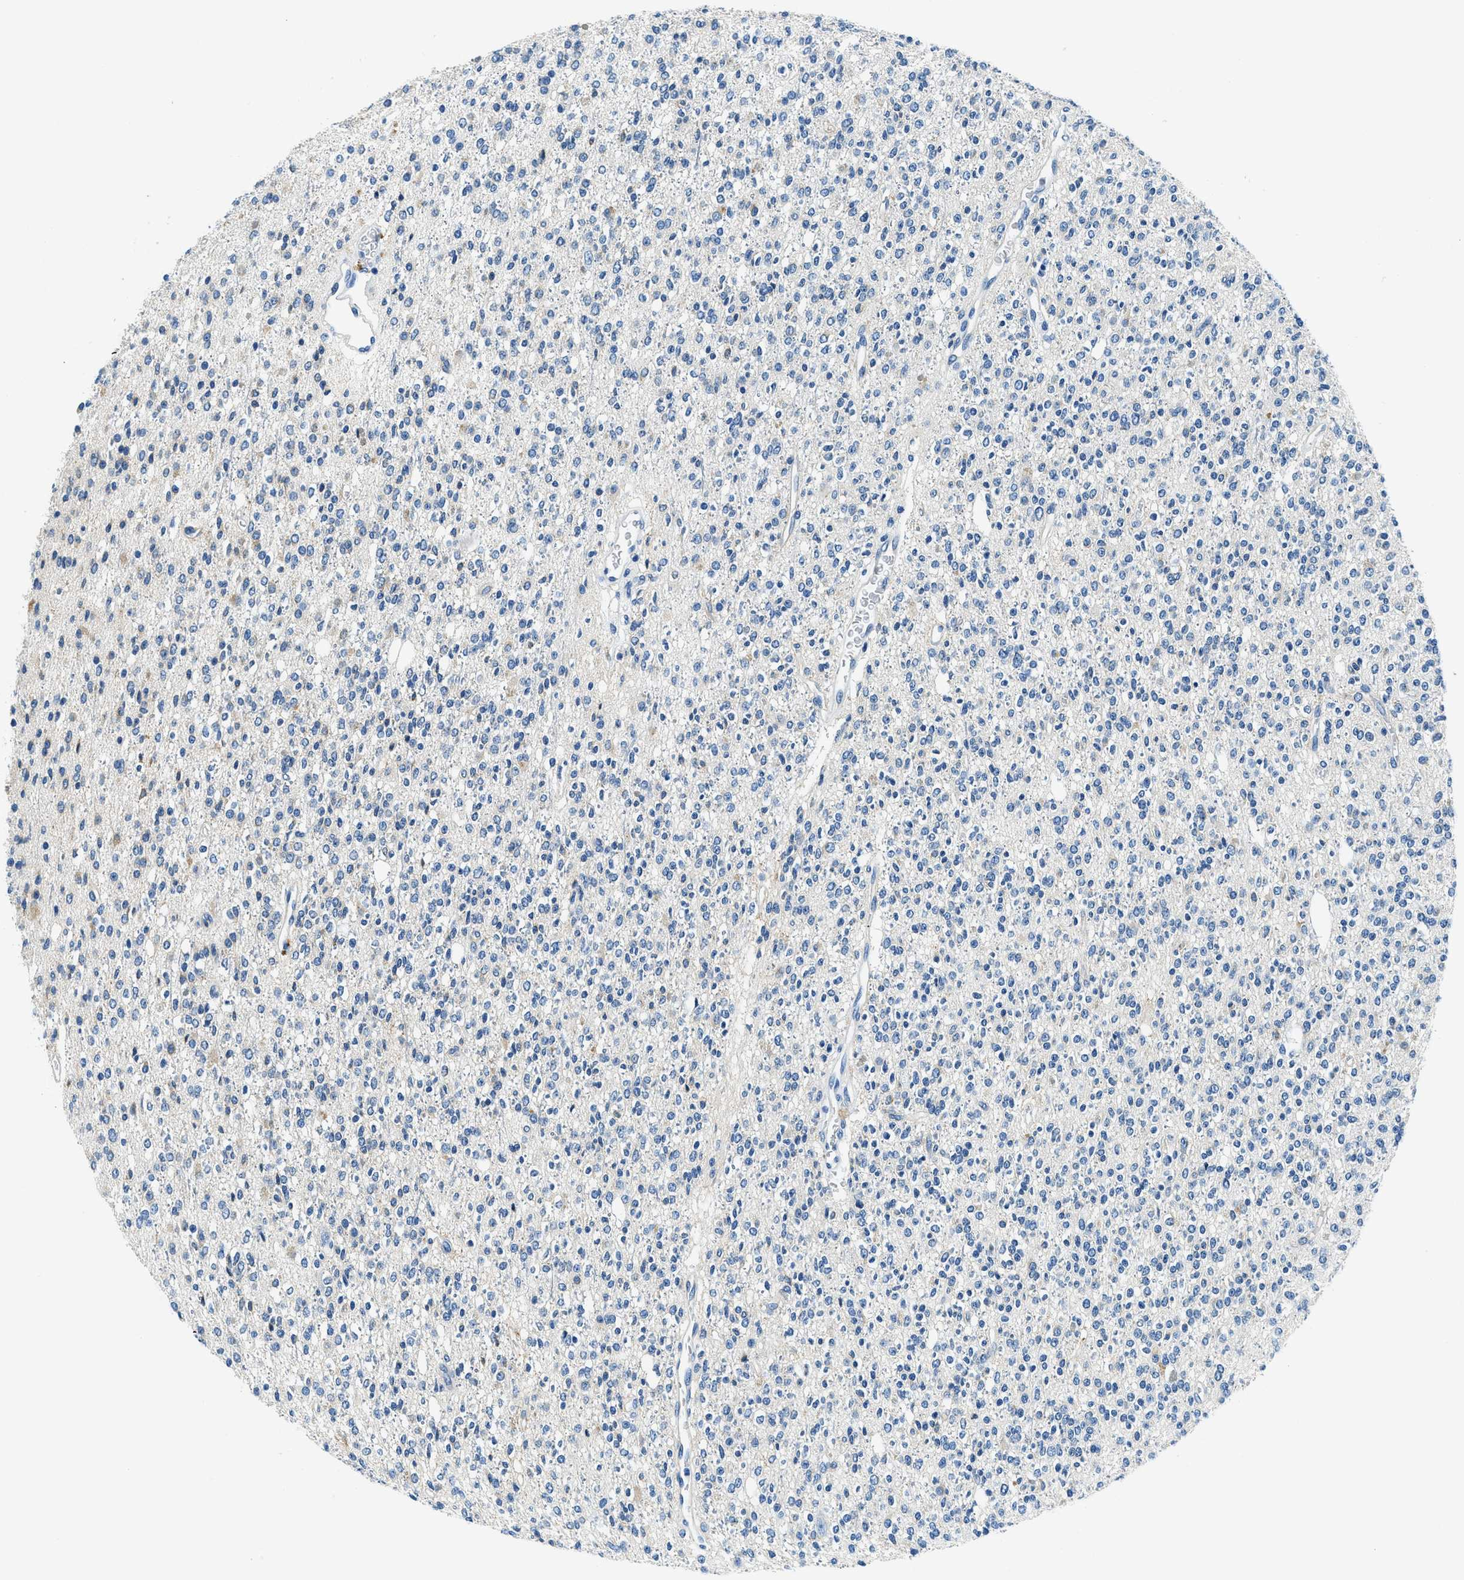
{"staining": {"intensity": "negative", "quantity": "none", "location": "none"}, "tissue": "glioma", "cell_type": "Tumor cells", "image_type": "cancer", "snomed": [{"axis": "morphology", "description": "Glioma, malignant, High grade"}, {"axis": "topography", "description": "Brain"}], "caption": "Immunohistochemistry micrograph of neoplastic tissue: human glioma stained with DAB (3,3'-diaminobenzidine) displays no significant protein positivity in tumor cells.", "gene": "UBAC2", "patient": {"sex": "male", "age": 34}}